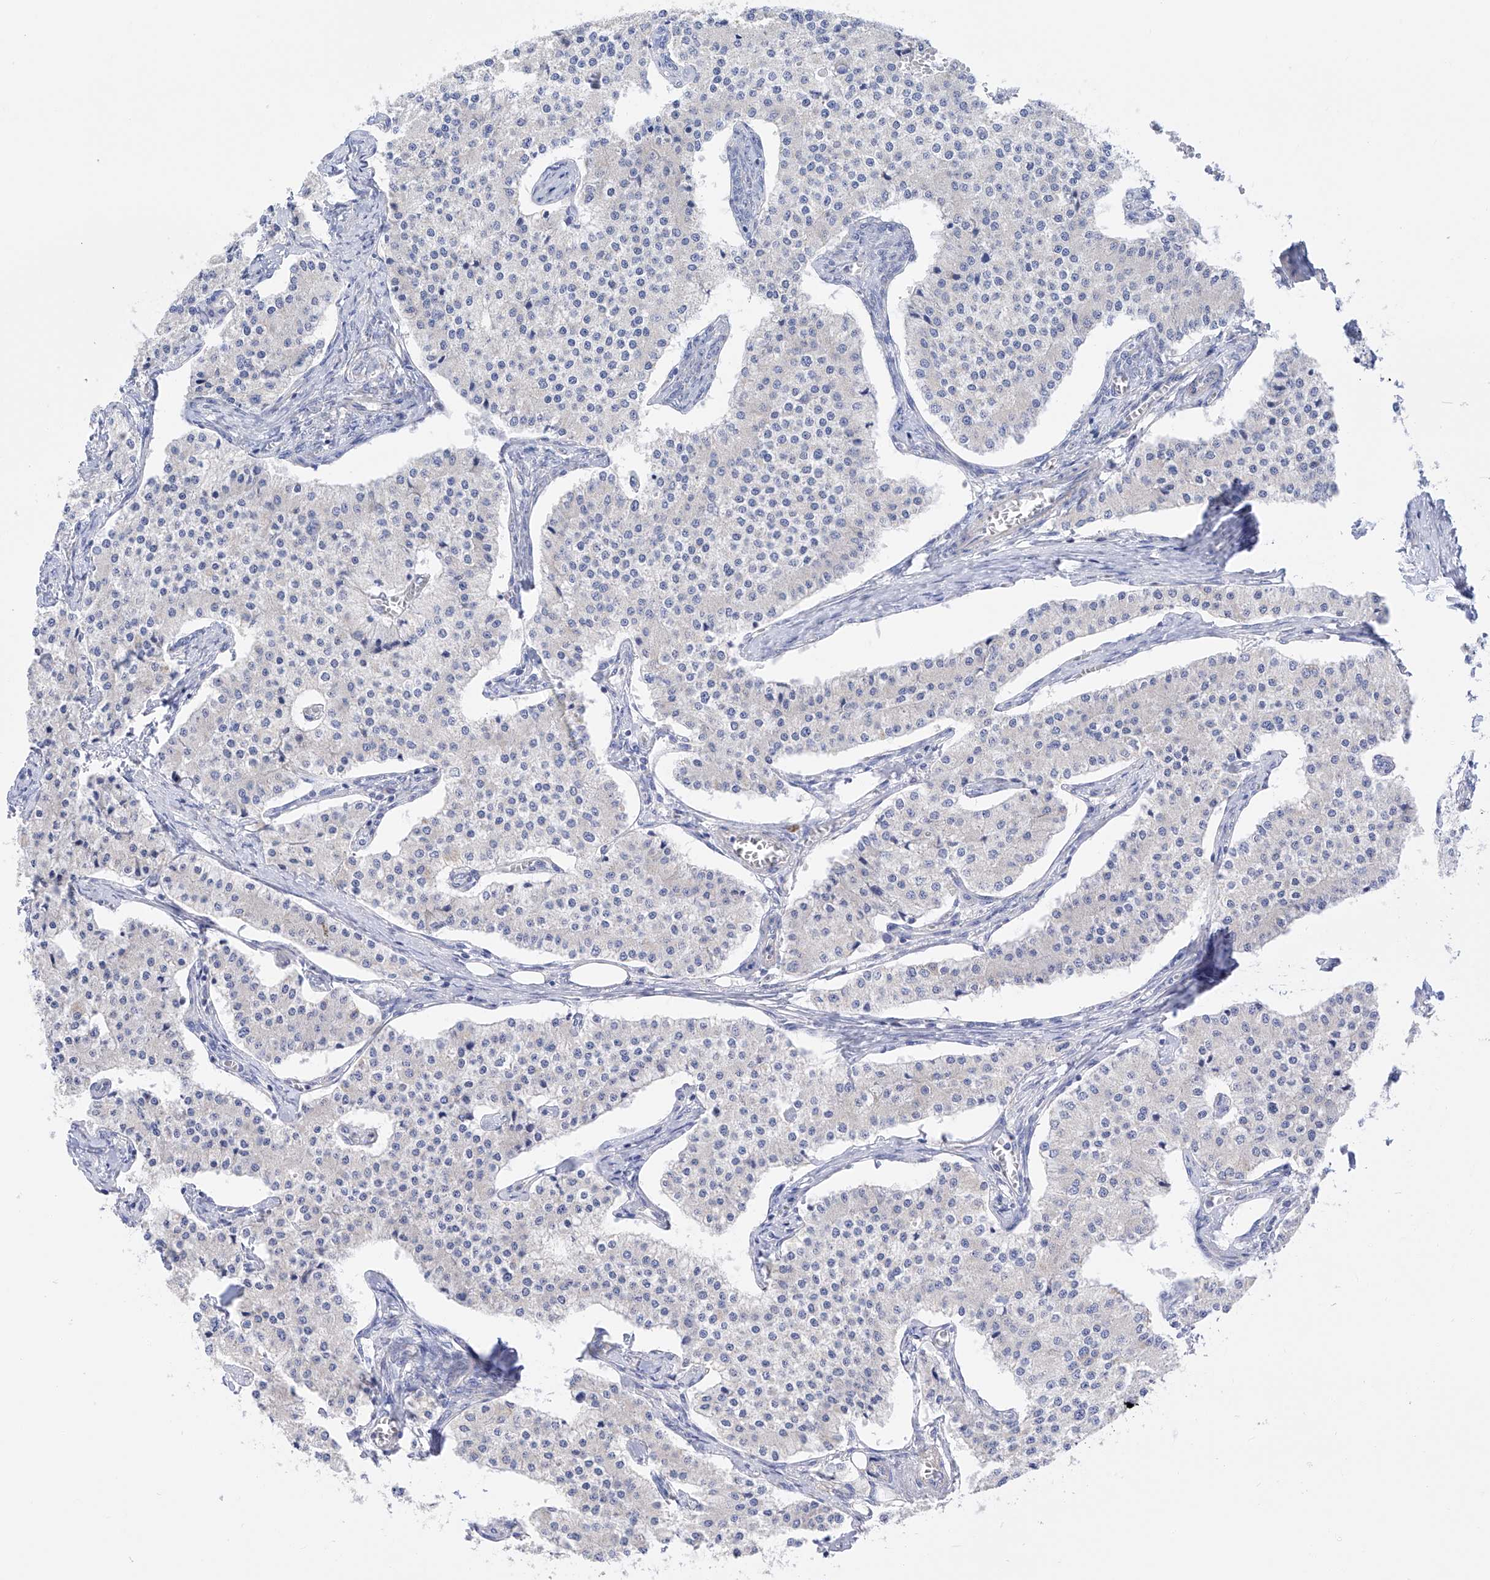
{"staining": {"intensity": "negative", "quantity": "none", "location": "none"}, "tissue": "carcinoid", "cell_type": "Tumor cells", "image_type": "cancer", "snomed": [{"axis": "morphology", "description": "Carcinoid, malignant, NOS"}, {"axis": "topography", "description": "Colon"}], "caption": "The image exhibits no significant positivity in tumor cells of malignant carcinoid.", "gene": "FLG", "patient": {"sex": "female", "age": 52}}